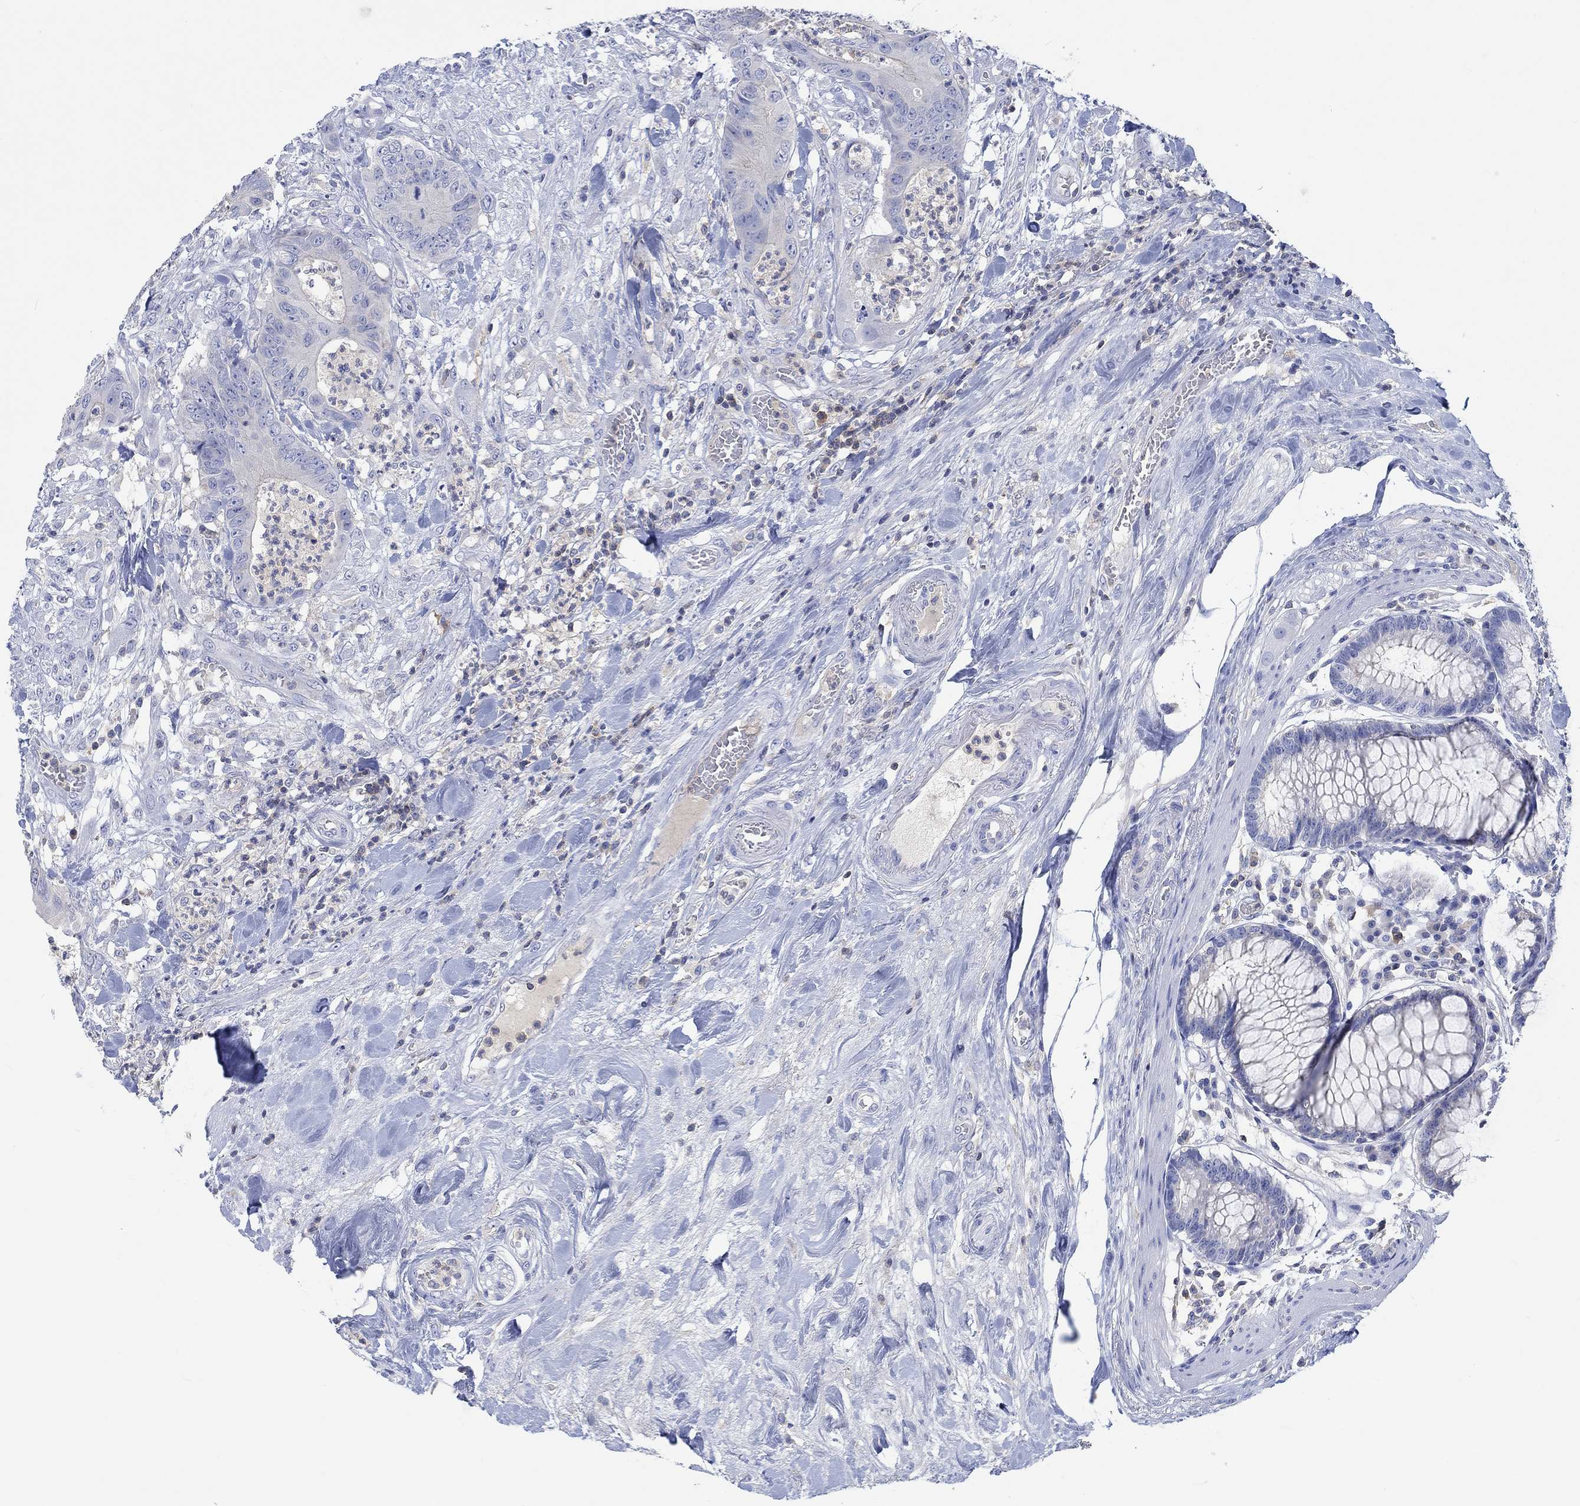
{"staining": {"intensity": "negative", "quantity": "none", "location": "none"}, "tissue": "colorectal cancer", "cell_type": "Tumor cells", "image_type": "cancer", "snomed": [{"axis": "morphology", "description": "Adenocarcinoma, NOS"}, {"axis": "topography", "description": "Colon"}], "caption": "Immunohistochemical staining of colorectal cancer (adenocarcinoma) exhibits no significant positivity in tumor cells.", "gene": "GCM1", "patient": {"sex": "male", "age": 84}}